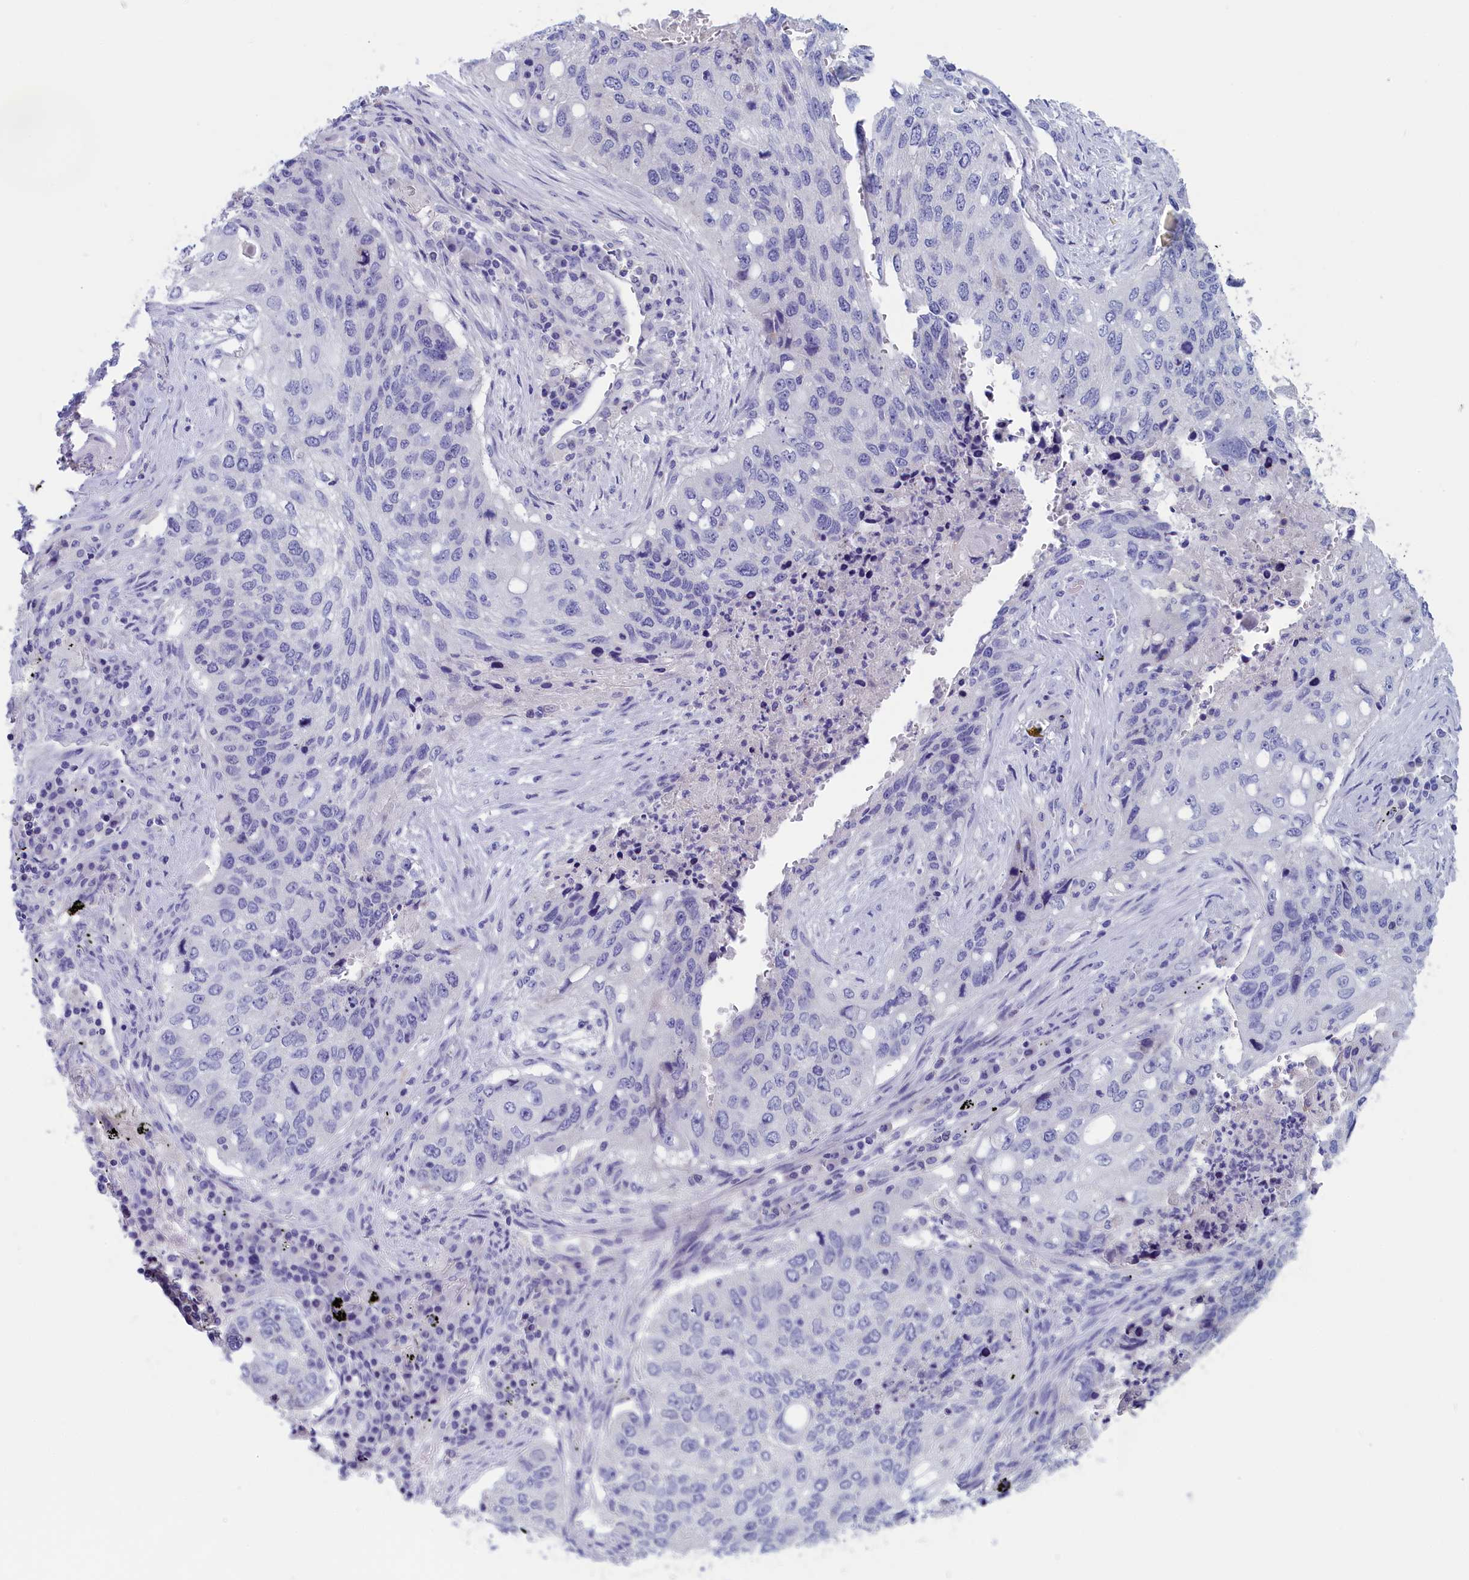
{"staining": {"intensity": "negative", "quantity": "none", "location": "none"}, "tissue": "lung cancer", "cell_type": "Tumor cells", "image_type": "cancer", "snomed": [{"axis": "morphology", "description": "Squamous cell carcinoma, NOS"}, {"axis": "topography", "description": "Lung"}], "caption": "Histopathology image shows no significant protein staining in tumor cells of lung squamous cell carcinoma. Brightfield microscopy of immunohistochemistry stained with DAB (3,3'-diaminobenzidine) (brown) and hematoxylin (blue), captured at high magnification.", "gene": "ANKRD2", "patient": {"sex": "female", "age": 63}}